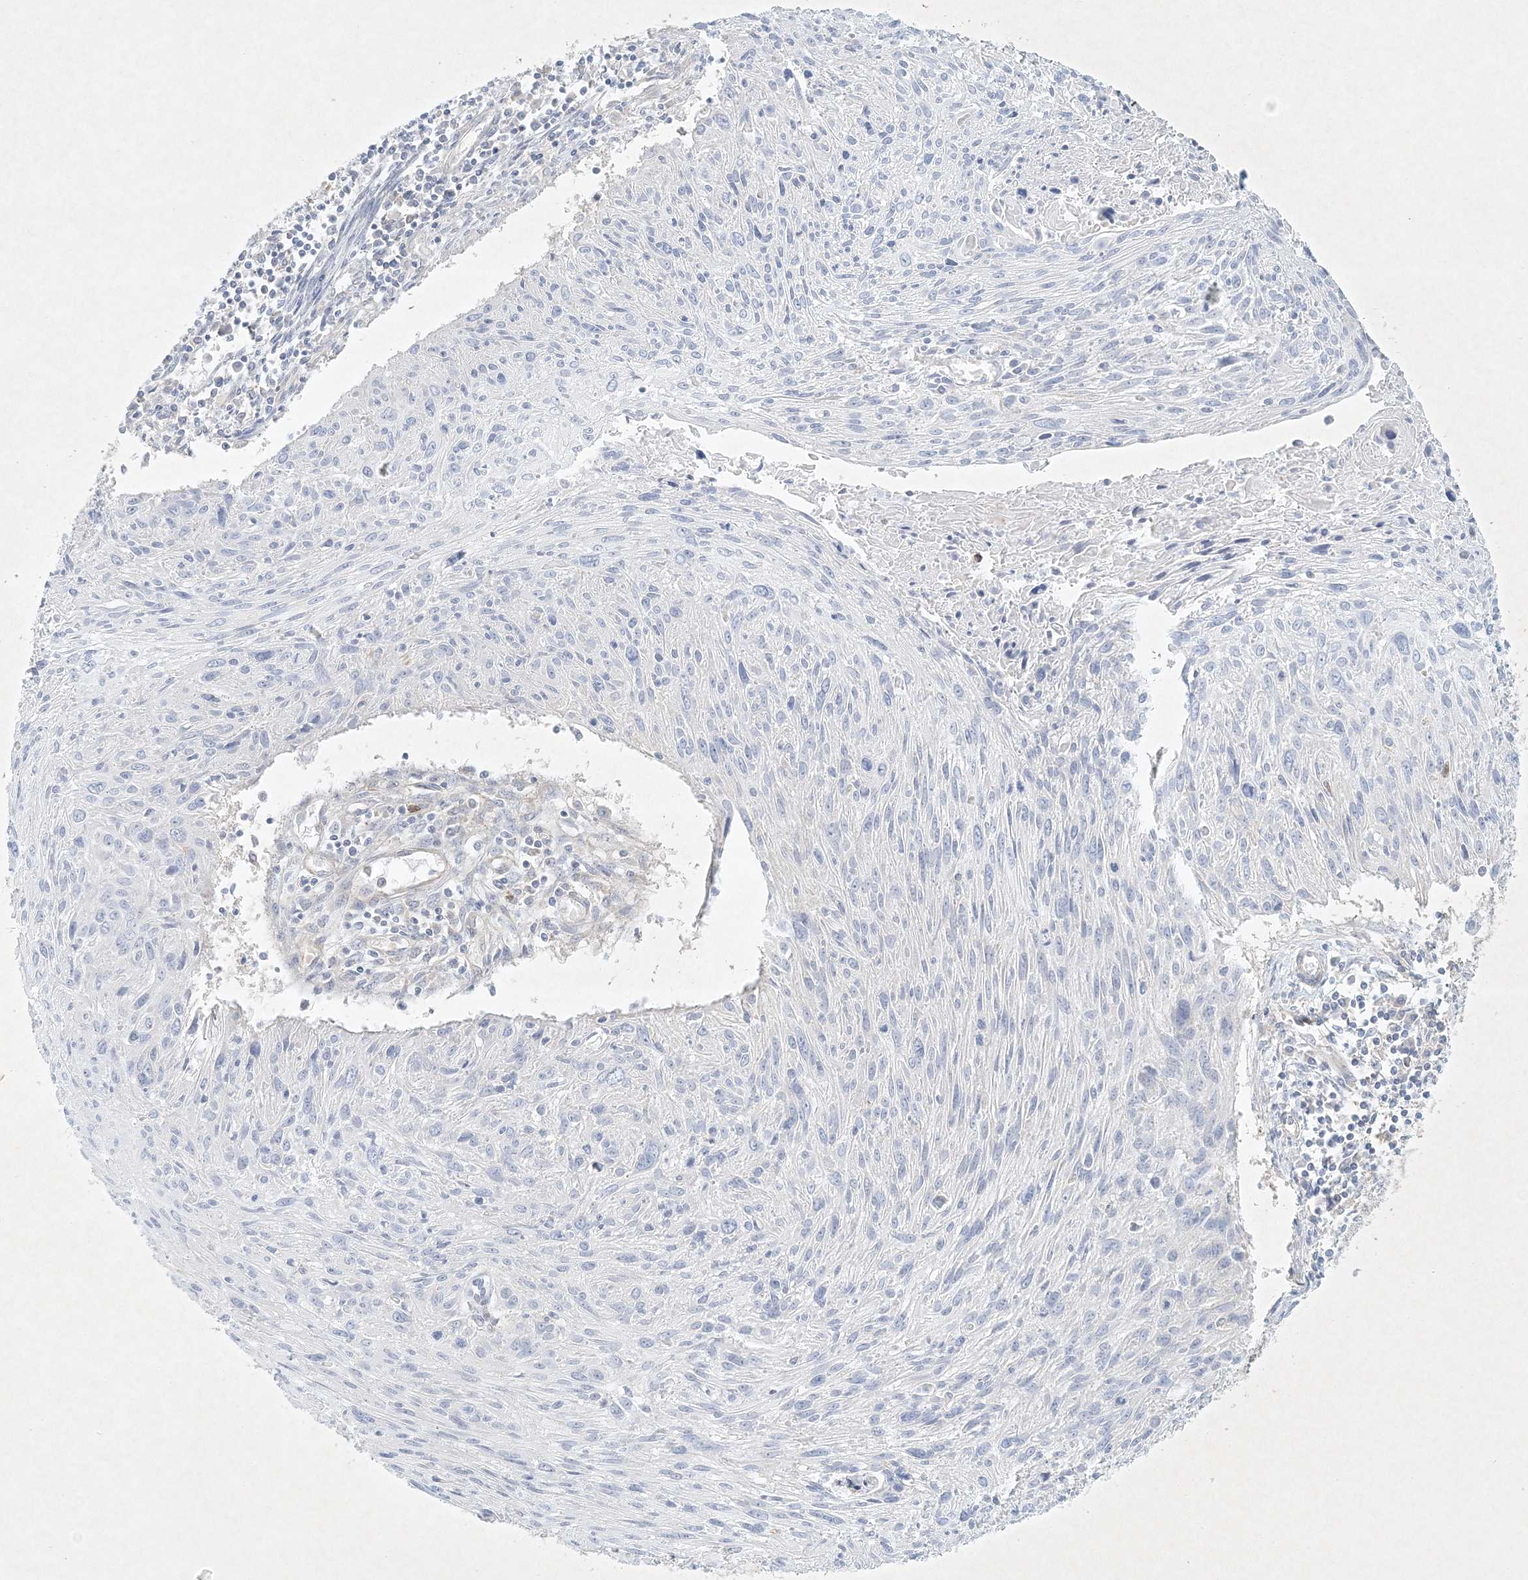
{"staining": {"intensity": "negative", "quantity": "none", "location": "none"}, "tissue": "cervical cancer", "cell_type": "Tumor cells", "image_type": "cancer", "snomed": [{"axis": "morphology", "description": "Squamous cell carcinoma, NOS"}, {"axis": "topography", "description": "Cervix"}], "caption": "This is an IHC image of cervical cancer (squamous cell carcinoma). There is no positivity in tumor cells.", "gene": "STK11IP", "patient": {"sex": "female", "age": 51}}